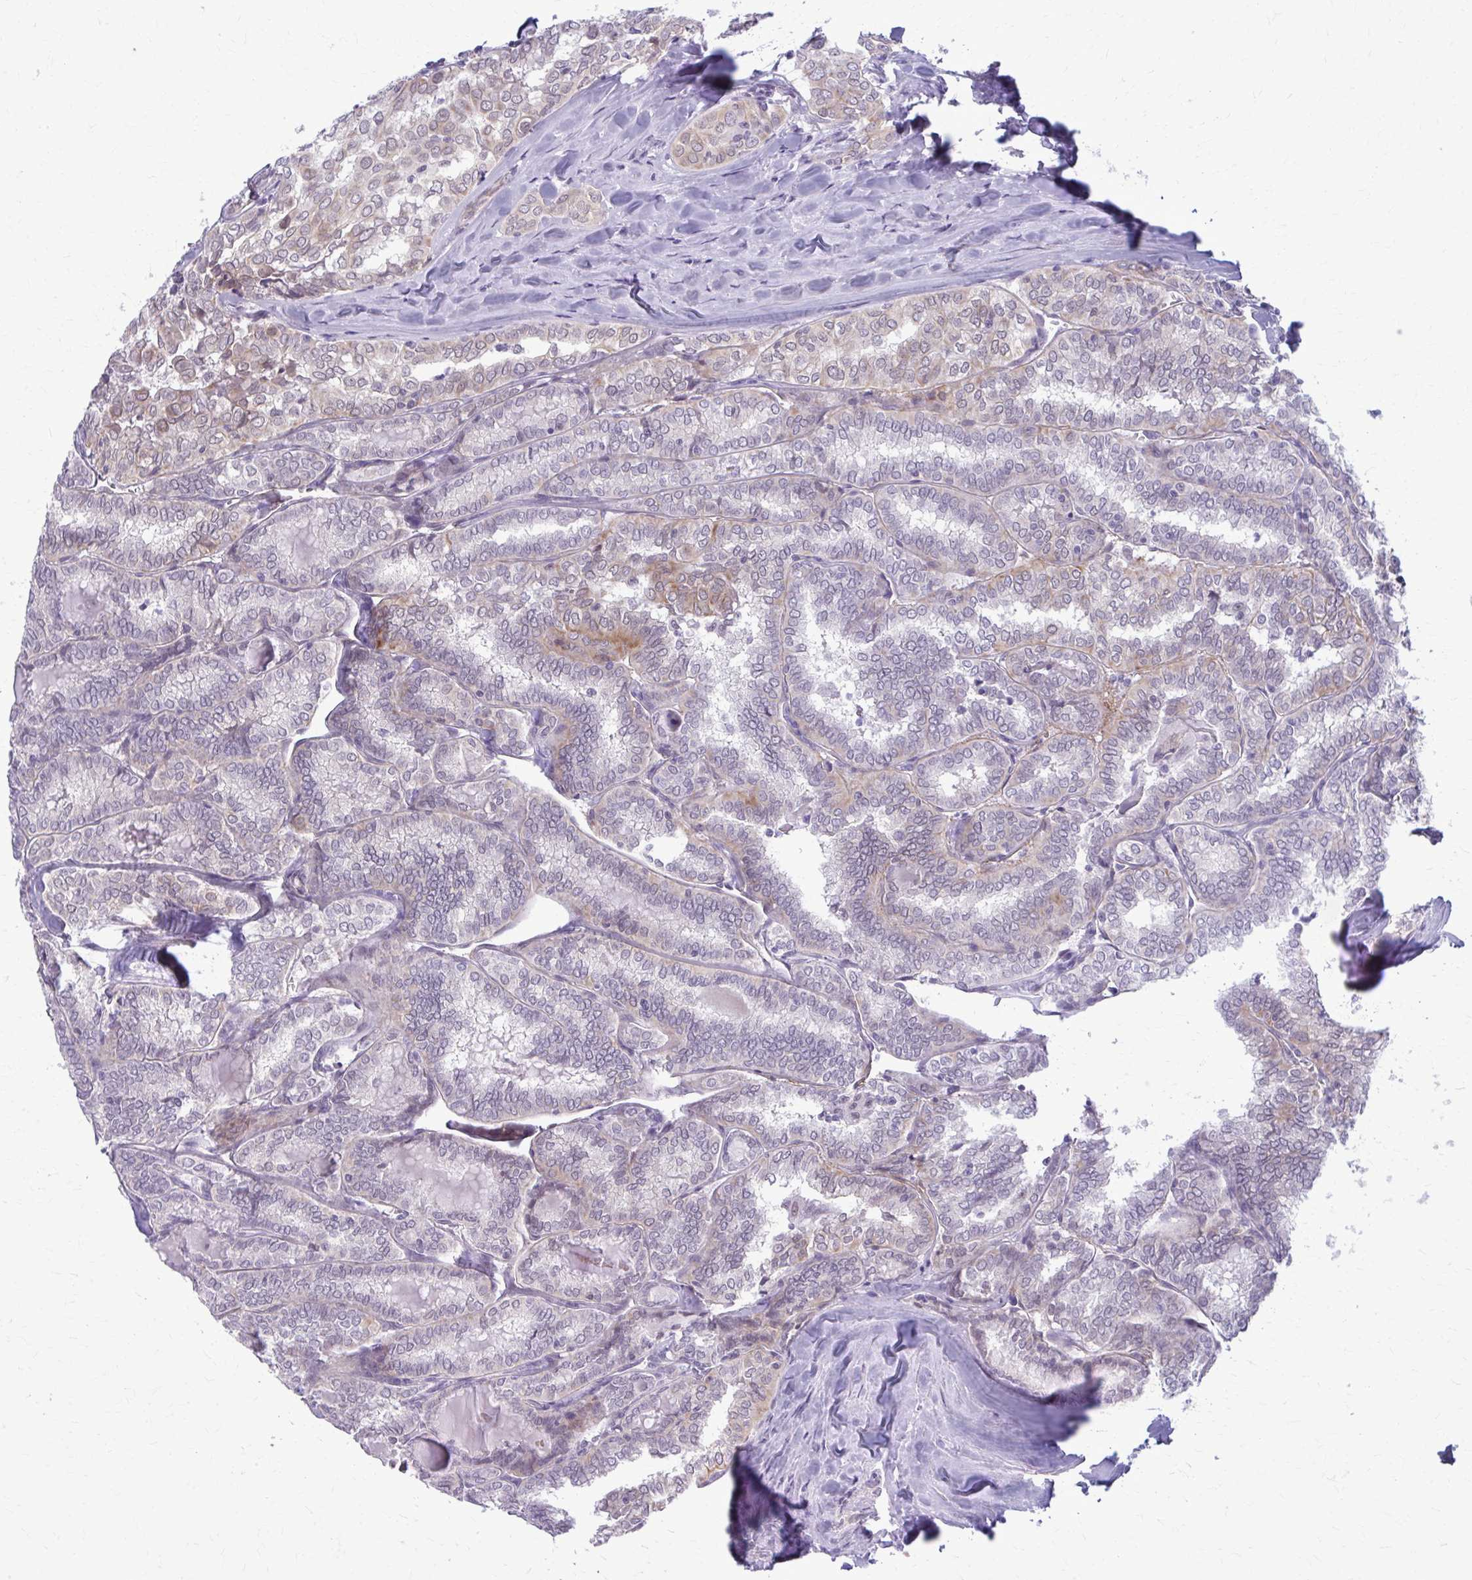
{"staining": {"intensity": "weak", "quantity": "<25%", "location": "cytoplasmic/membranous"}, "tissue": "thyroid cancer", "cell_type": "Tumor cells", "image_type": "cancer", "snomed": [{"axis": "morphology", "description": "Papillary adenocarcinoma, NOS"}, {"axis": "topography", "description": "Thyroid gland"}], "caption": "Tumor cells are negative for brown protein staining in thyroid papillary adenocarcinoma.", "gene": "NUMBL", "patient": {"sex": "female", "age": 30}}